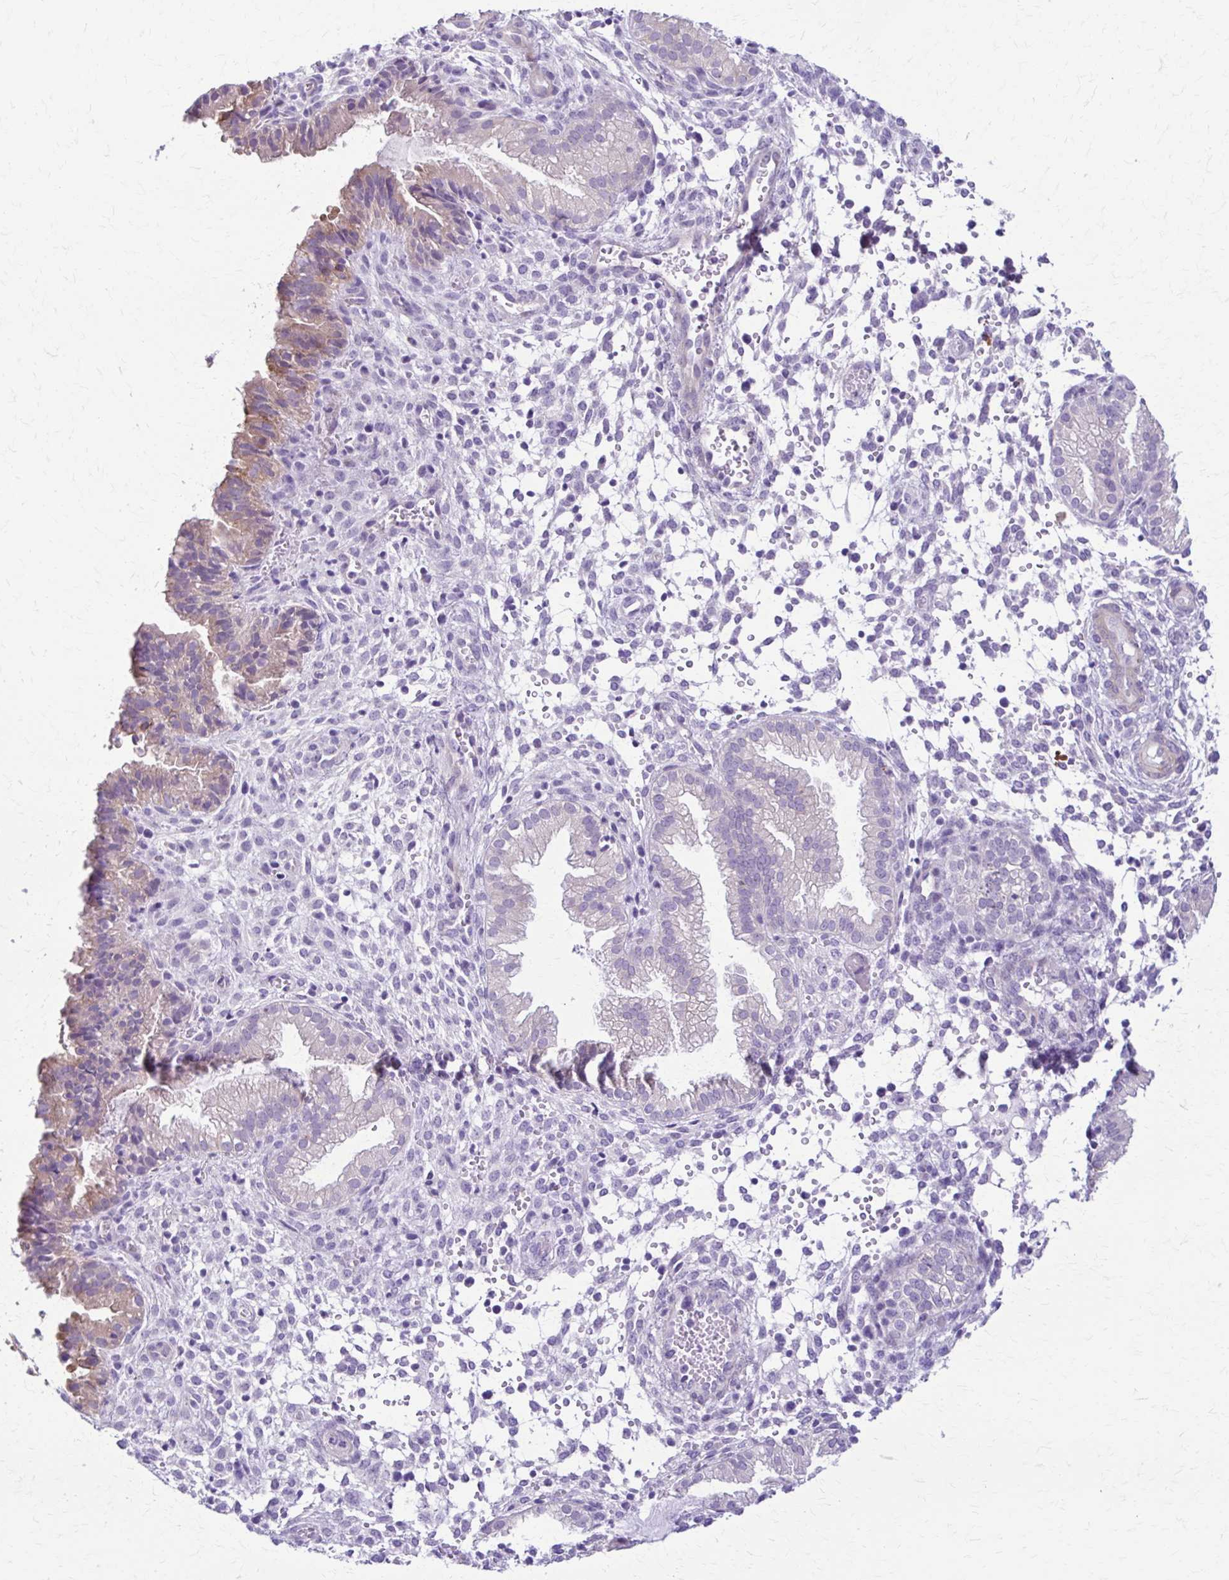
{"staining": {"intensity": "negative", "quantity": "none", "location": "none"}, "tissue": "endometrium", "cell_type": "Cells in endometrial stroma", "image_type": "normal", "snomed": [{"axis": "morphology", "description": "Normal tissue, NOS"}, {"axis": "topography", "description": "Endometrium"}], "caption": "This is an immunohistochemistry (IHC) histopathology image of benign endometrium. There is no positivity in cells in endometrial stroma.", "gene": "DSP", "patient": {"sex": "female", "age": 33}}